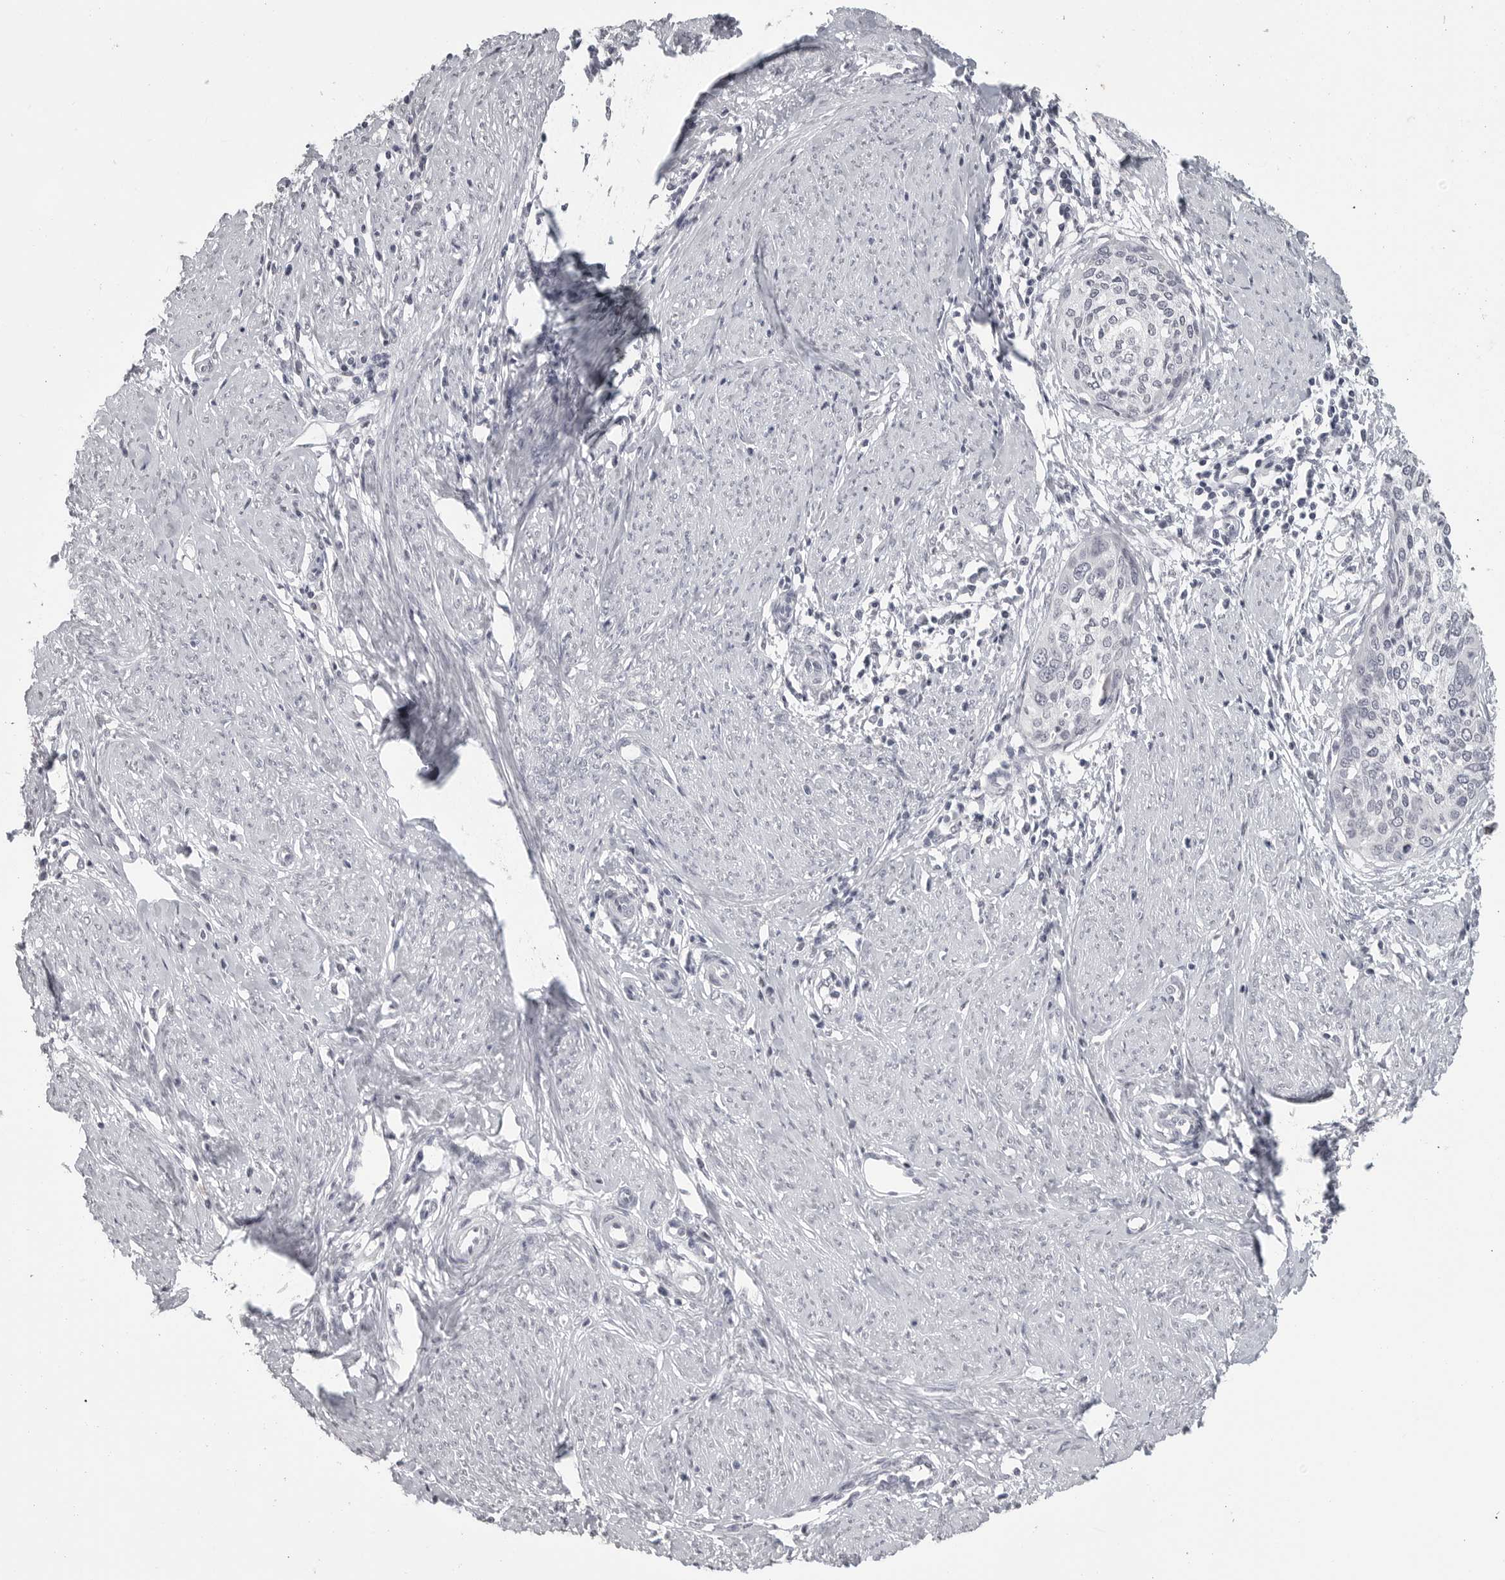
{"staining": {"intensity": "negative", "quantity": "none", "location": "none"}, "tissue": "cervical cancer", "cell_type": "Tumor cells", "image_type": "cancer", "snomed": [{"axis": "morphology", "description": "Squamous cell carcinoma, NOS"}, {"axis": "topography", "description": "Cervix"}], "caption": "This is an immunohistochemistry (IHC) histopathology image of human cervical squamous cell carcinoma. There is no staining in tumor cells.", "gene": "PRSS1", "patient": {"sex": "female", "age": 37}}